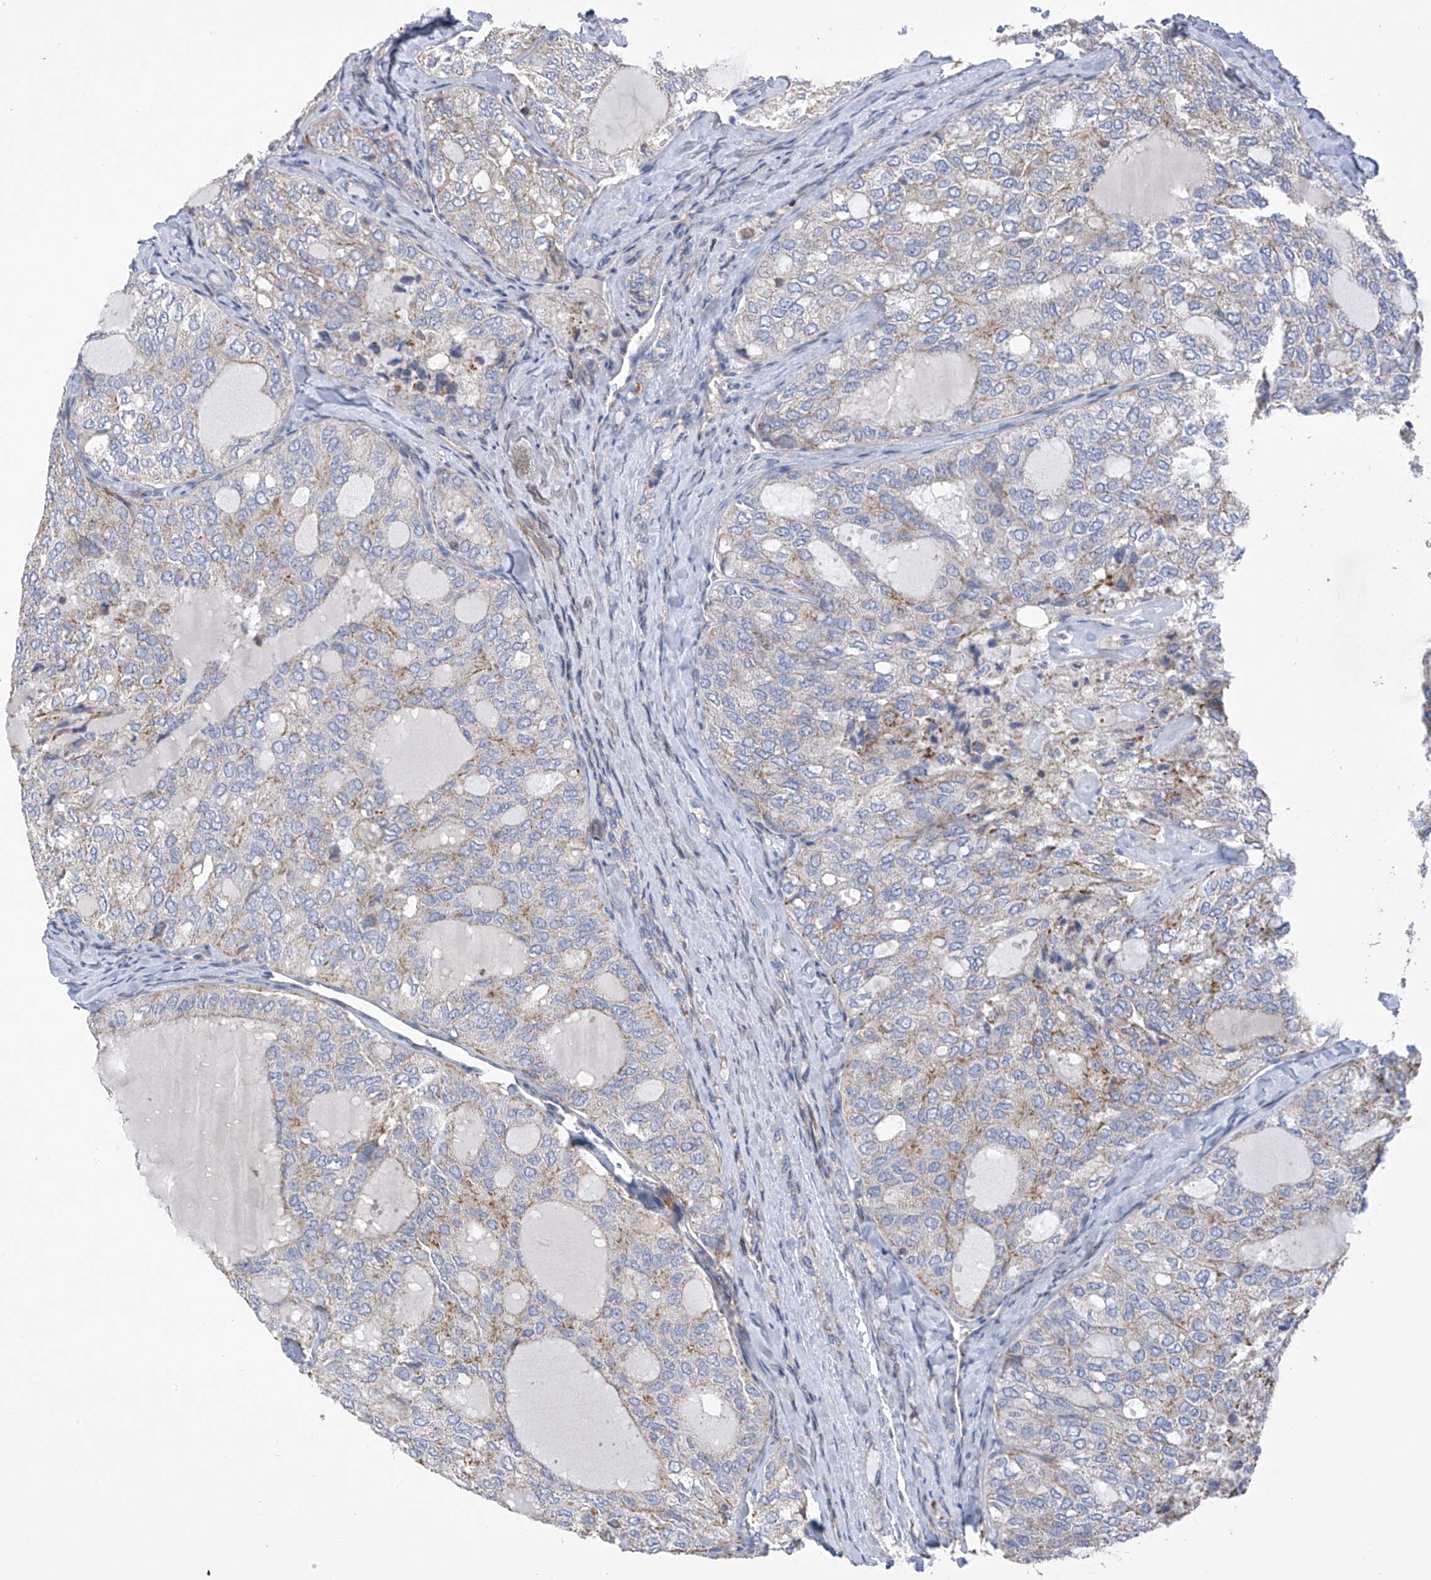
{"staining": {"intensity": "negative", "quantity": "none", "location": "none"}, "tissue": "thyroid cancer", "cell_type": "Tumor cells", "image_type": "cancer", "snomed": [{"axis": "morphology", "description": "Follicular adenoma carcinoma, NOS"}, {"axis": "topography", "description": "Thyroid gland"}], "caption": "Follicular adenoma carcinoma (thyroid) was stained to show a protein in brown. There is no significant expression in tumor cells.", "gene": "SLCO4A1", "patient": {"sex": "male", "age": 75}}